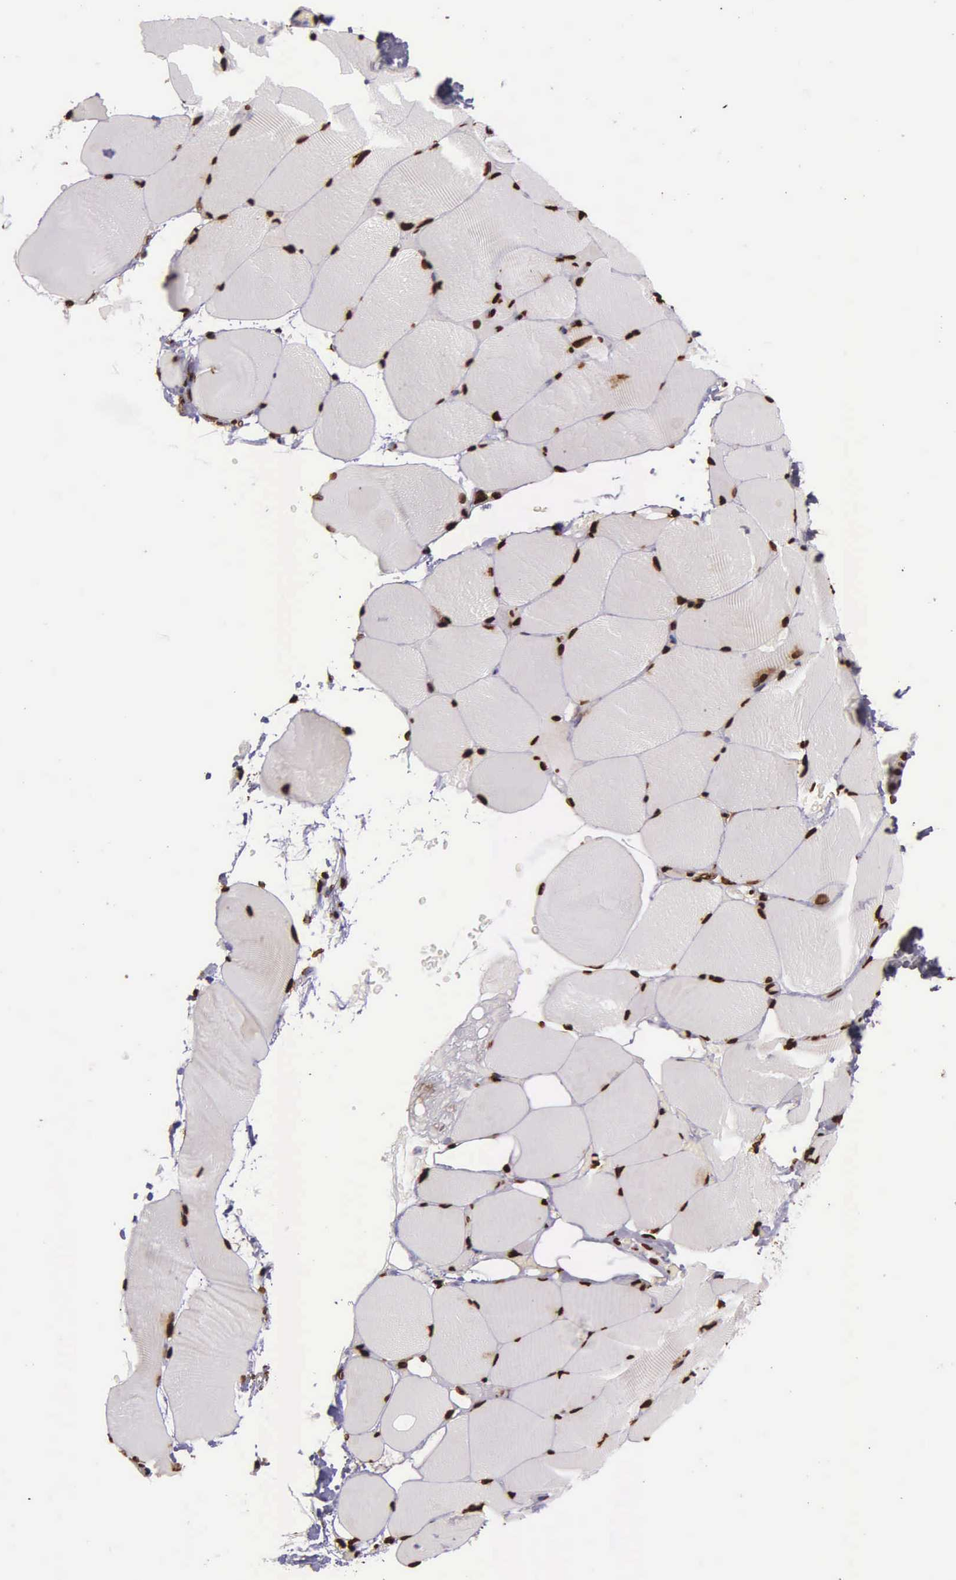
{"staining": {"intensity": "strong", "quantity": ">75%", "location": "nuclear"}, "tissue": "skeletal muscle", "cell_type": "Myocytes", "image_type": "normal", "snomed": [{"axis": "morphology", "description": "Normal tissue, NOS"}, {"axis": "topography", "description": "Skeletal muscle"}, {"axis": "topography", "description": "Parathyroid gland"}], "caption": "IHC histopathology image of benign skeletal muscle: human skeletal muscle stained using immunohistochemistry displays high levels of strong protein expression localized specifically in the nuclear of myocytes, appearing as a nuclear brown color.", "gene": "H1", "patient": {"sex": "female", "age": 37}}